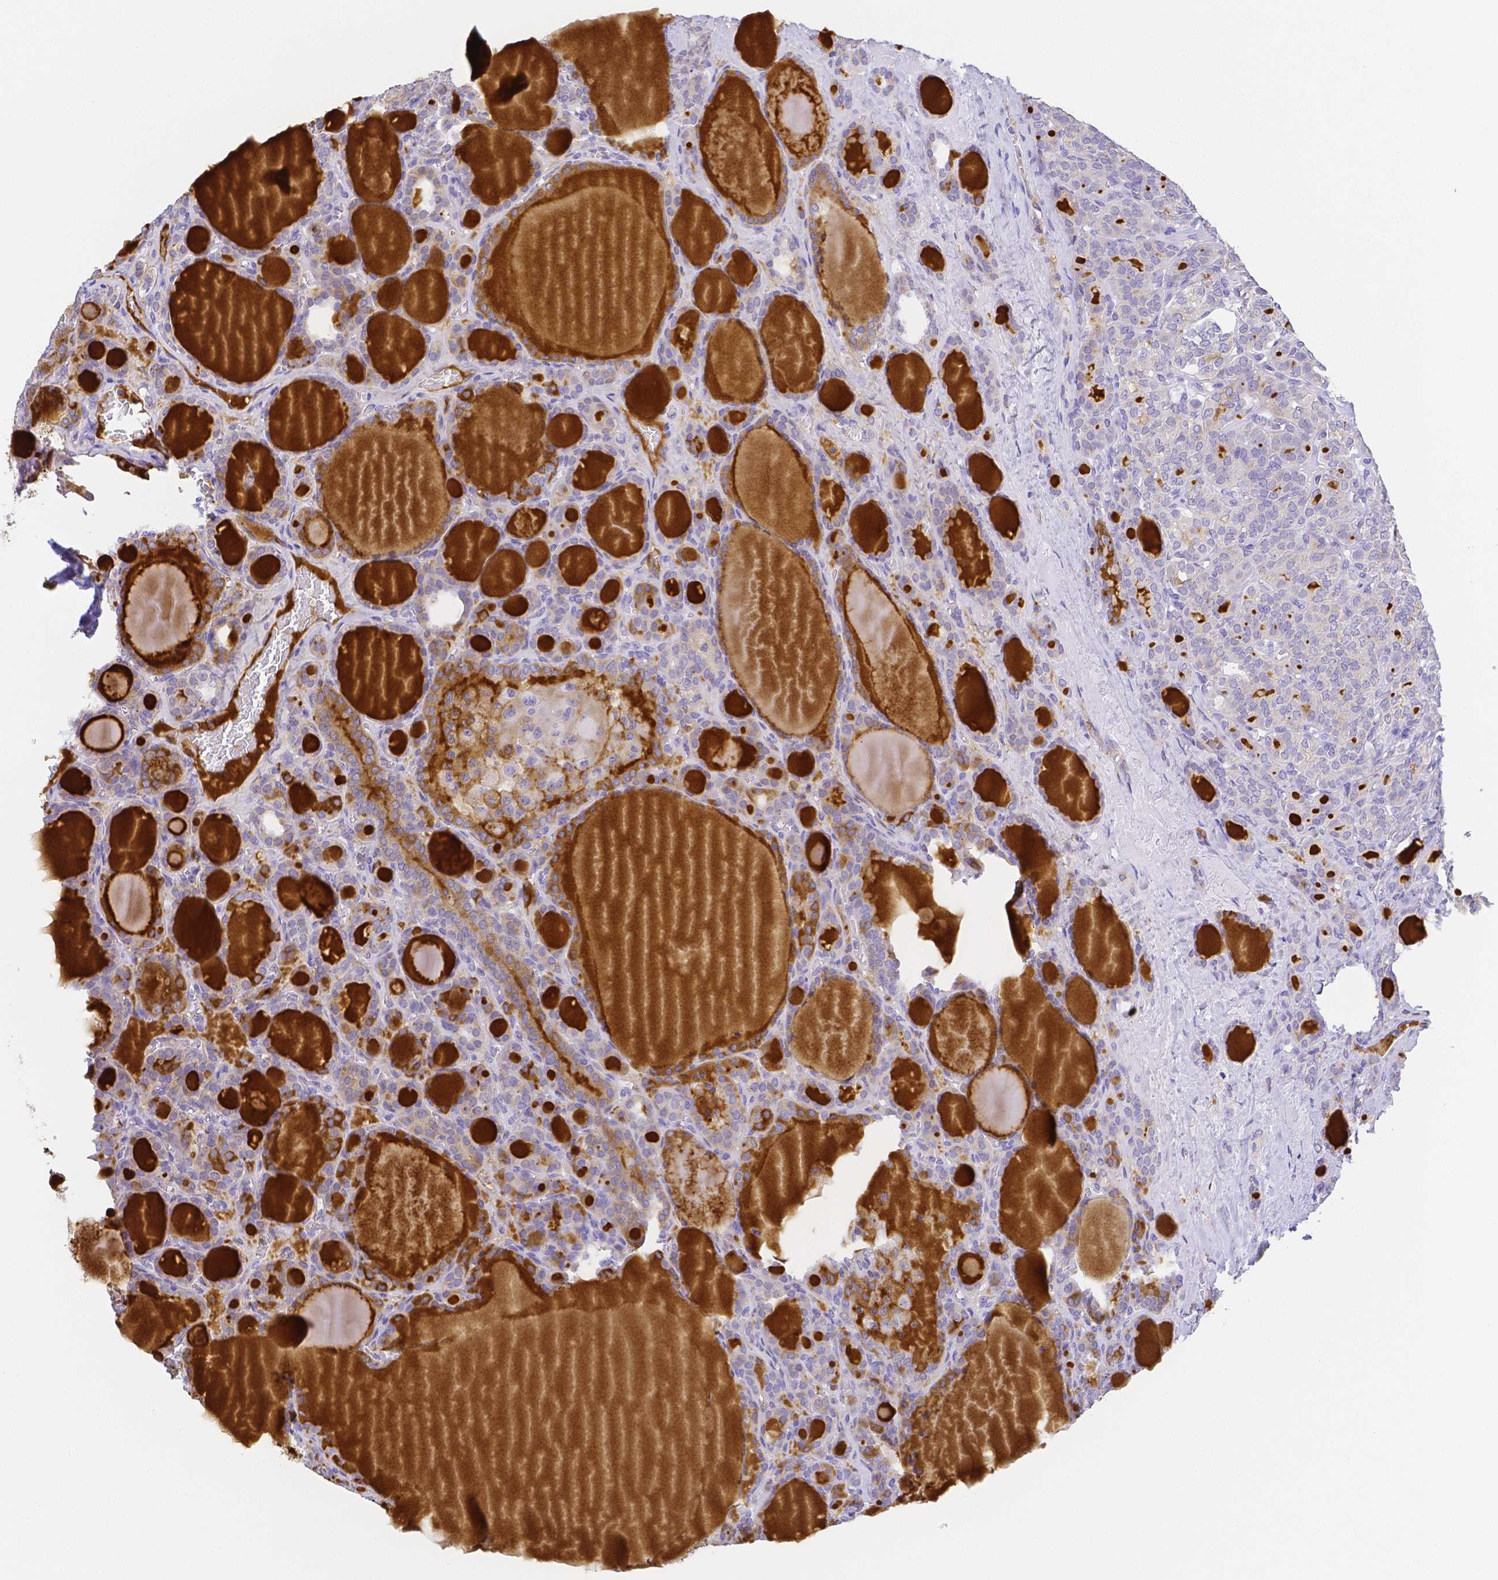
{"staining": {"intensity": "negative", "quantity": "none", "location": "none"}, "tissue": "thyroid cancer", "cell_type": "Tumor cells", "image_type": "cancer", "snomed": [{"axis": "morphology", "description": "Normal tissue, NOS"}, {"axis": "morphology", "description": "Follicular adenoma carcinoma, NOS"}, {"axis": "topography", "description": "Thyroid gland"}], "caption": "Tumor cells are negative for brown protein staining in follicular adenoma carcinoma (thyroid). (Stains: DAB IHC with hematoxylin counter stain, Microscopy: brightfield microscopy at high magnification).", "gene": "ZG16B", "patient": {"sex": "female", "age": 31}}